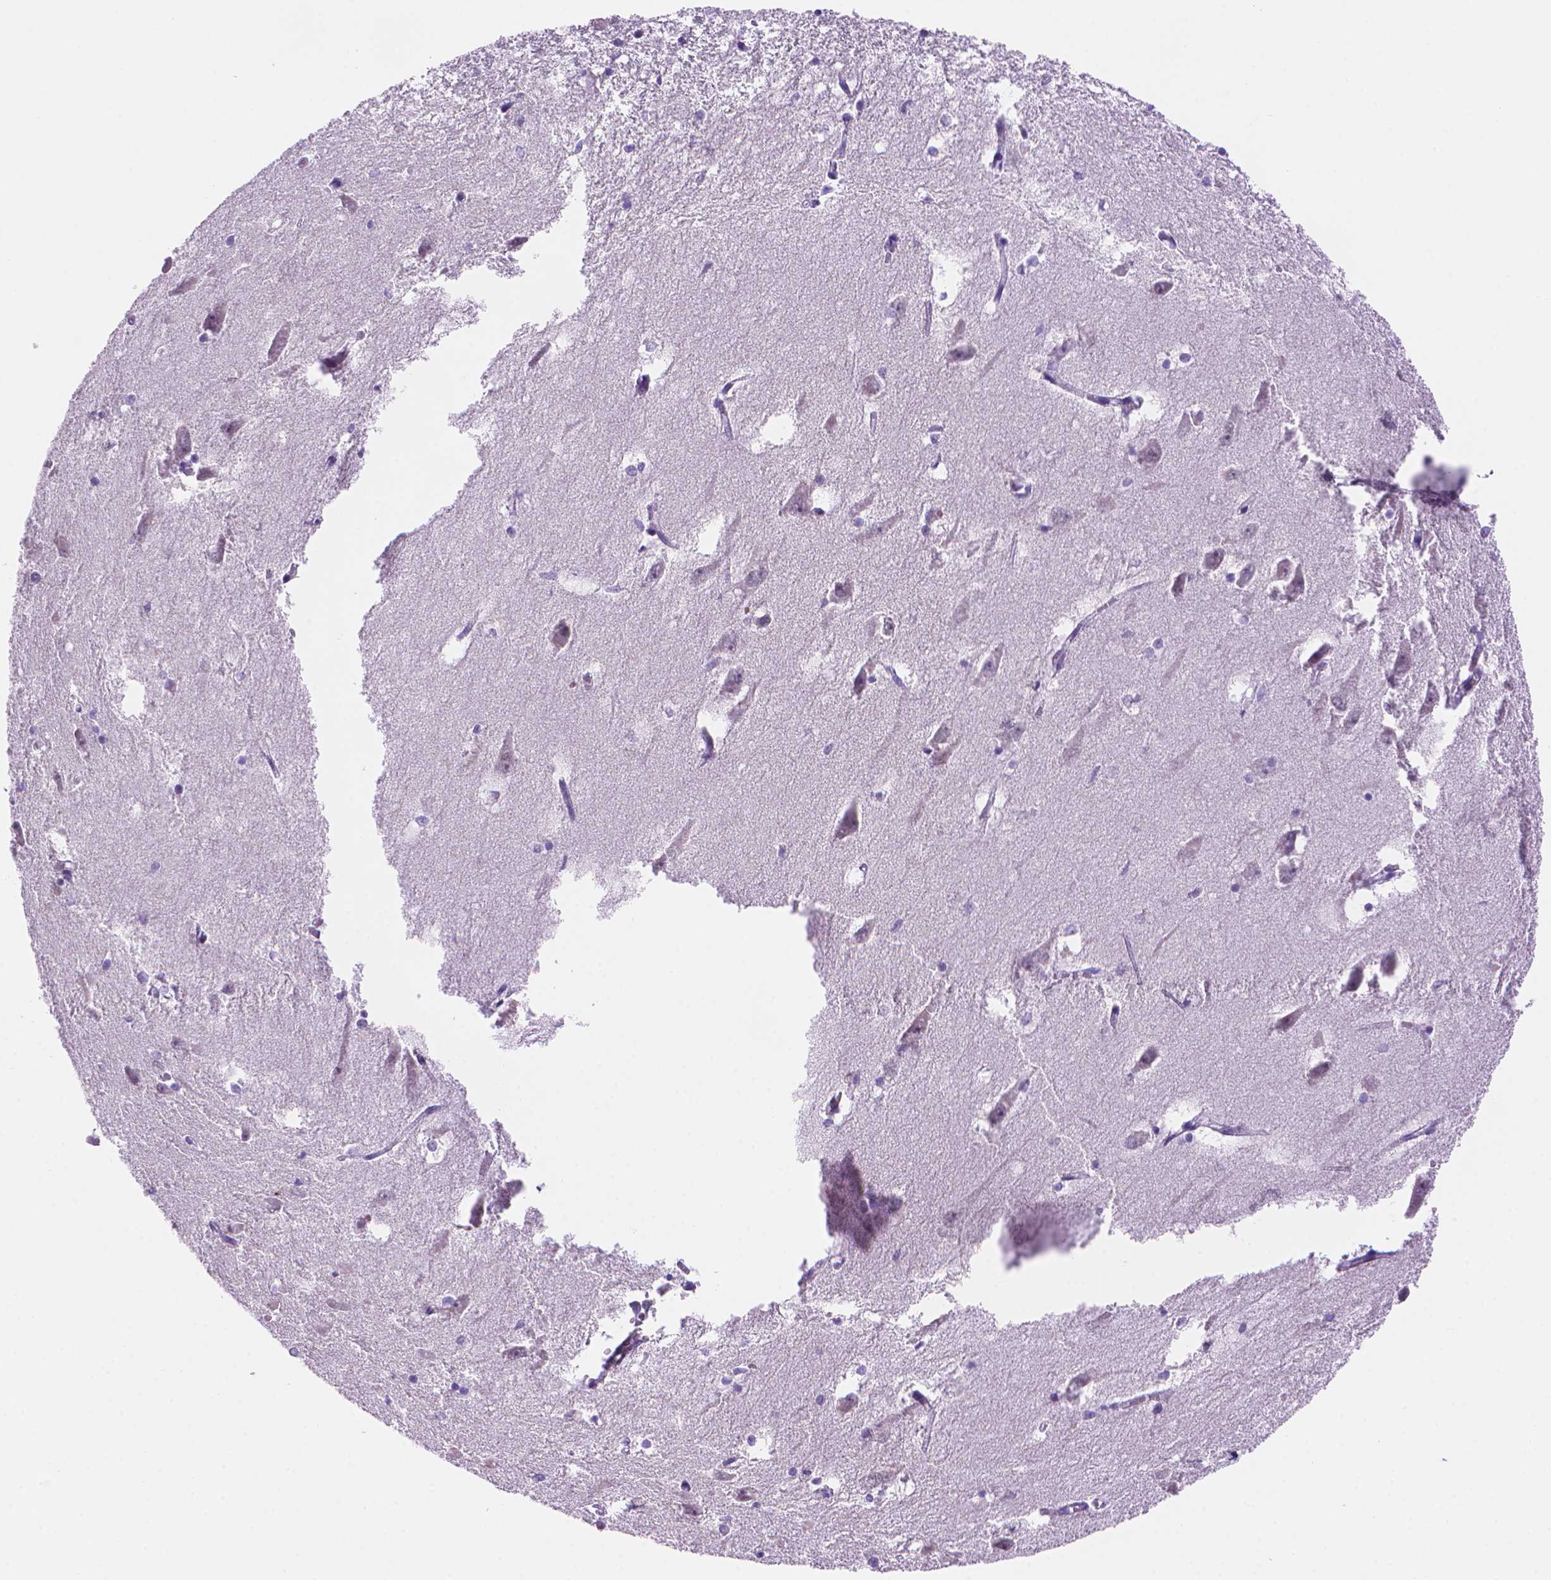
{"staining": {"intensity": "negative", "quantity": "none", "location": "none"}, "tissue": "hippocampus", "cell_type": "Glial cells", "image_type": "normal", "snomed": [{"axis": "morphology", "description": "Normal tissue, NOS"}, {"axis": "topography", "description": "Lateral ventricle wall"}, {"axis": "topography", "description": "Hippocampus"}], "caption": "IHC histopathology image of unremarkable human hippocampus stained for a protein (brown), which exhibits no staining in glial cells.", "gene": "UBN1", "patient": {"sex": "female", "age": 63}}